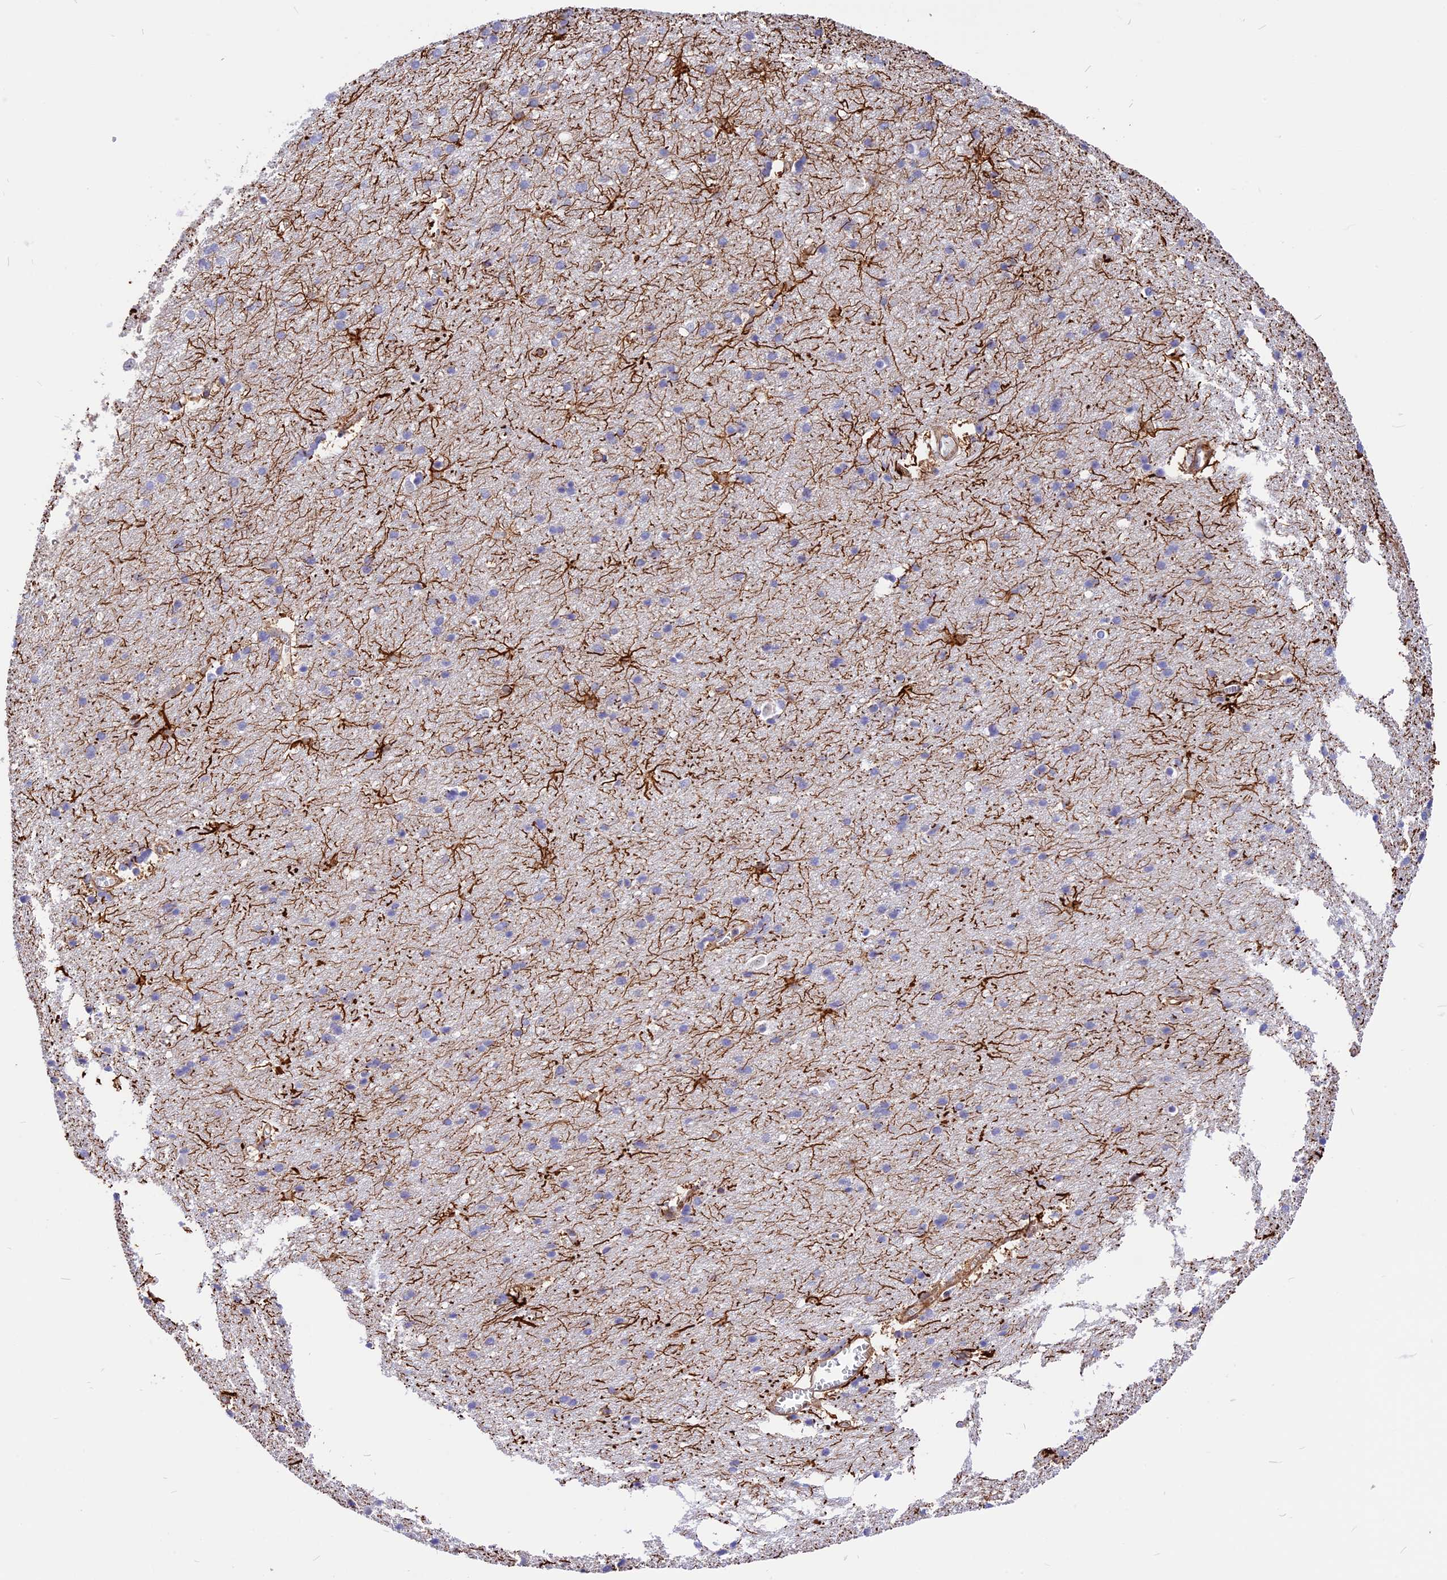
{"staining": {"intensity": "strong", "quantity": ">75%", "location": "cytoplasmic/membranous"}, "tissue": "cerebral cortex", "cell_type": "Endothelial cells", "image_type": "normal", "snomed": [{"axis": "morphology", "description": "Normal tissue, NOS"}, {"axis": "topography", "description": "Cerebral cortex"}], "caption": "This histopathology image displays immunohistochemistry (IHC) staining of normal human cerebral cortex, with high strong cytoplasmic/membranous expression in approximately >75% of endothelial cells.", "gene": "R3HDM4", "patient": {"sex": "male", "age": 54}}